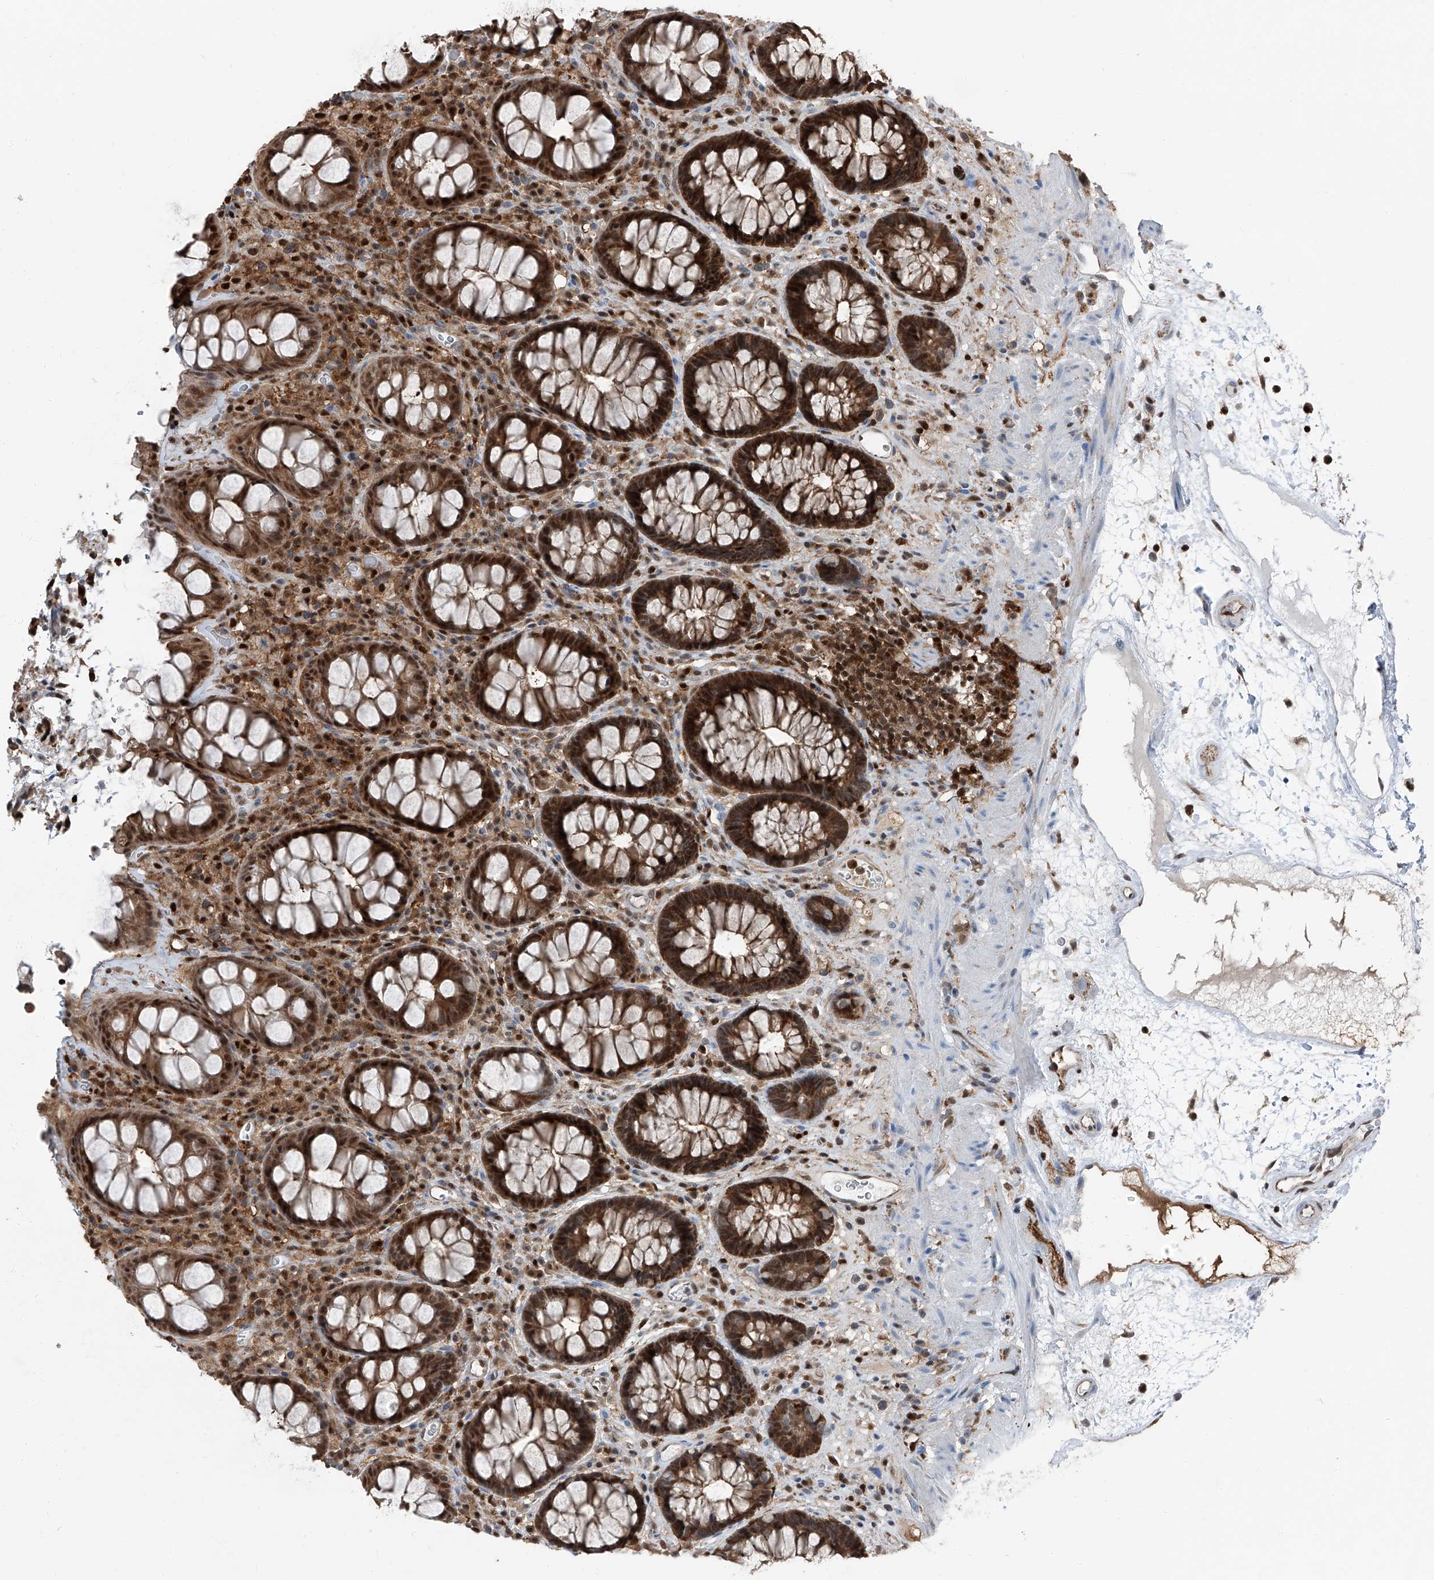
{"staining": {"intensity": "strong", "quantity": ">75%", "location": "cytoplasmic/membranous,nuclear"}, "tissue": "rectum", "cell_type": "Glandular cells", "image_type": "normal", "snomed": [{"axis": "morphology", "description": "Normal tissue, NOS"}, {"axis": "topography", "description": "Rectum"}], "caption": "Glandular cells show strong cytoplasmic/membranous,nuclear positivity in about >75% of cells in unremarkable rectum. (DAB = brown stain, brightfield microscopy at high magnification).", "gene": "PSMB10", "patient": {"sex": "male", "age": 64}}